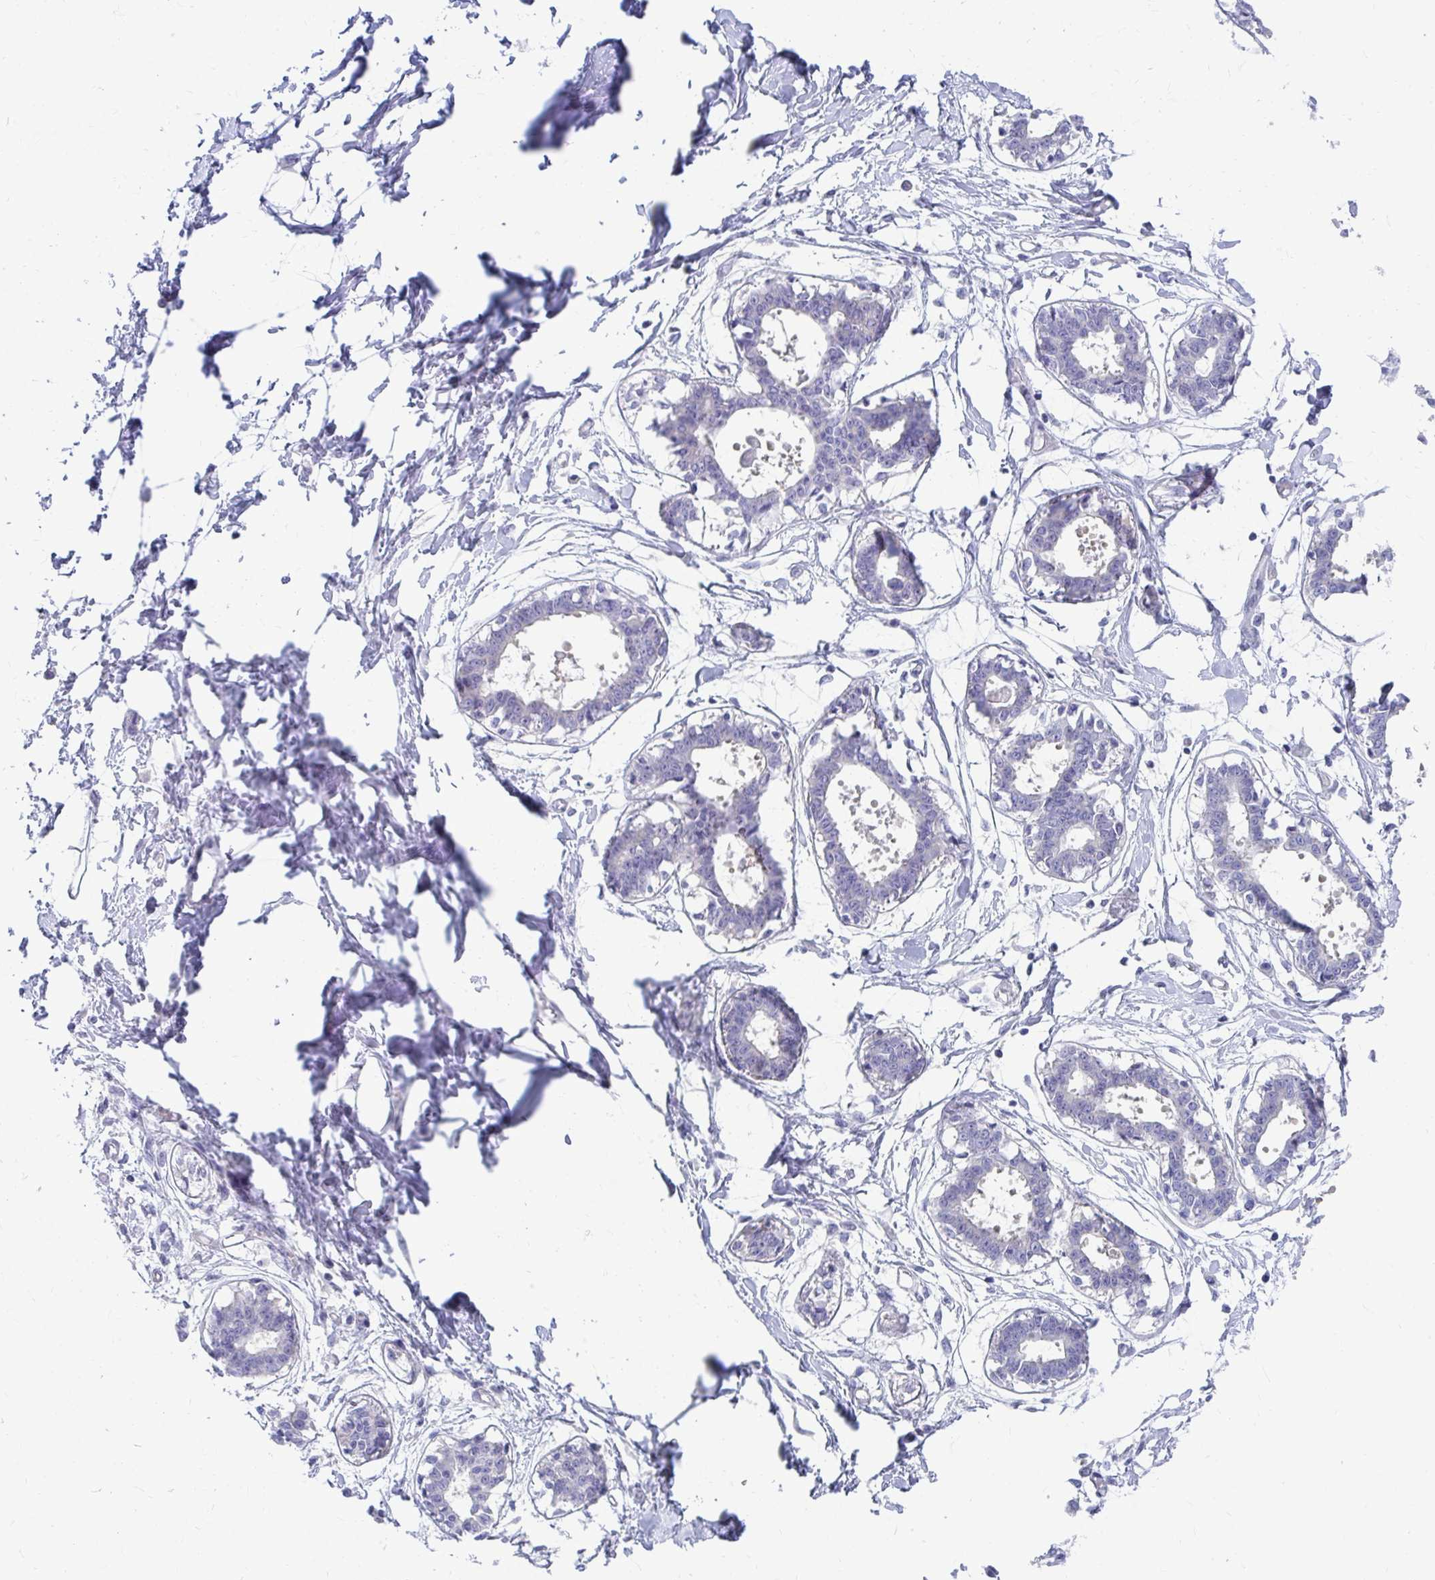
{"staining": {"intensity": "negative", "quantity": "none", "location": "none"}, "tissue": "breast", "cell_type": "Adipocytes", "image_type": "normal", "snomed": [{"axis": "morphology", "description": "Normal tissue, NOS"}, {"axis": "topography", "description": "Breast"}], "caption": "Immunohistochemistry photomicrograph of unremarkable breast: human breast stained with DAB demonstrates no significant protein positivity in adipocytes.", "gene": "C19orf81", "patient": {"sex": "female", "age": 45}}